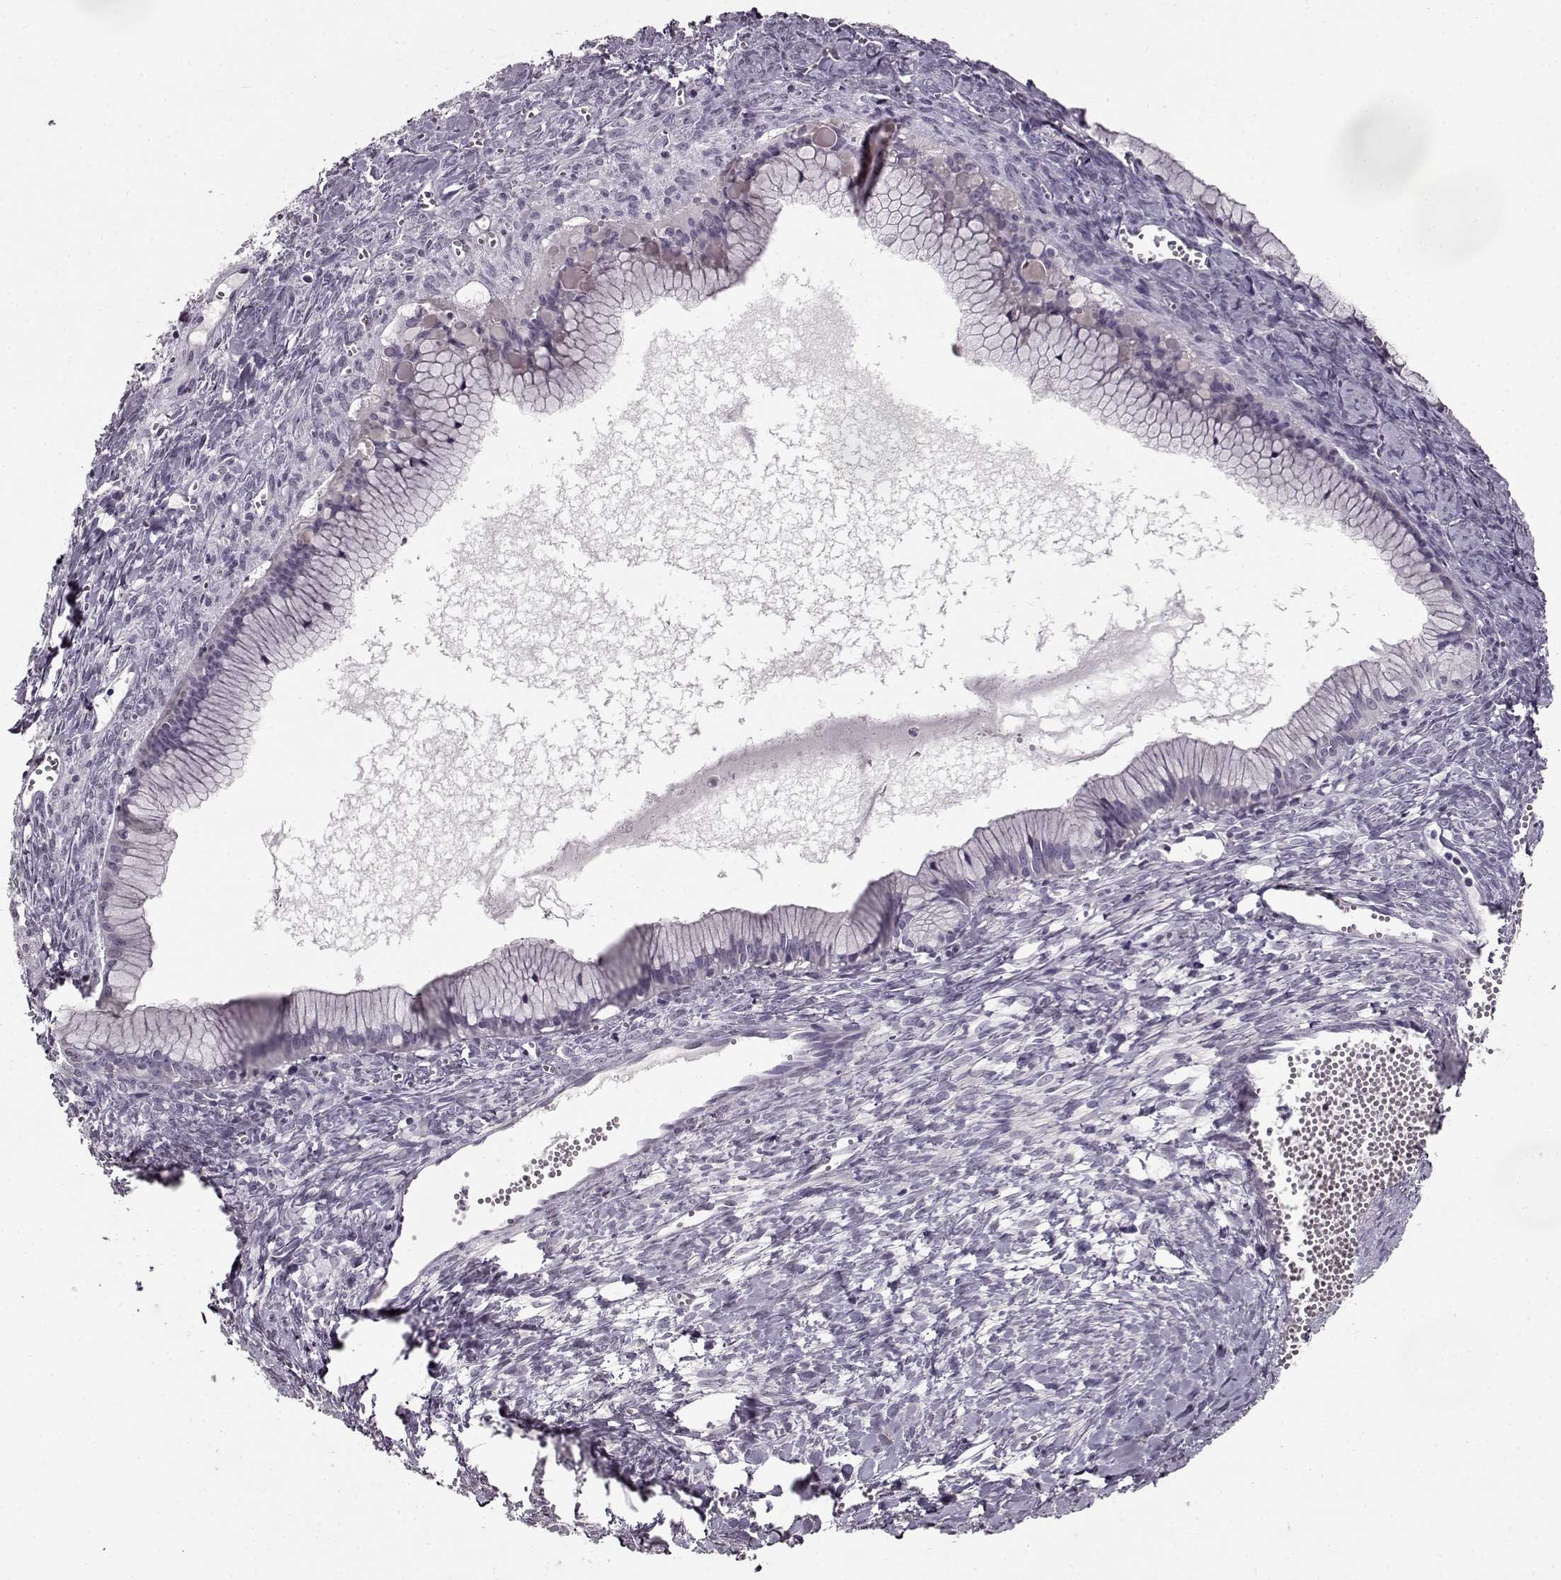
{"staining": {"intensity": "negative", "quantity": "none", "location": "none"}, "tissue": "ovarian cancer", "cell_type": "Tumor cells", "image_type": "cancer", "snomed": [{"axis": "morphology", "description": "Cystadenocarcinoma, mucinous, NOS"}, {"axis": "topography", "description": "Ovary"}], "caption": "Tumor cells are negative for brown protein staining in mucinous cystadenocarcinoma (ovarian). The staining is performed using DAB (3,3'-diaminobenzidine) brown chromogen with nuclei counter-stained in using hematoxylin.", "gene": "FSHB", "patient": {"sex": "female", "age": 41}}